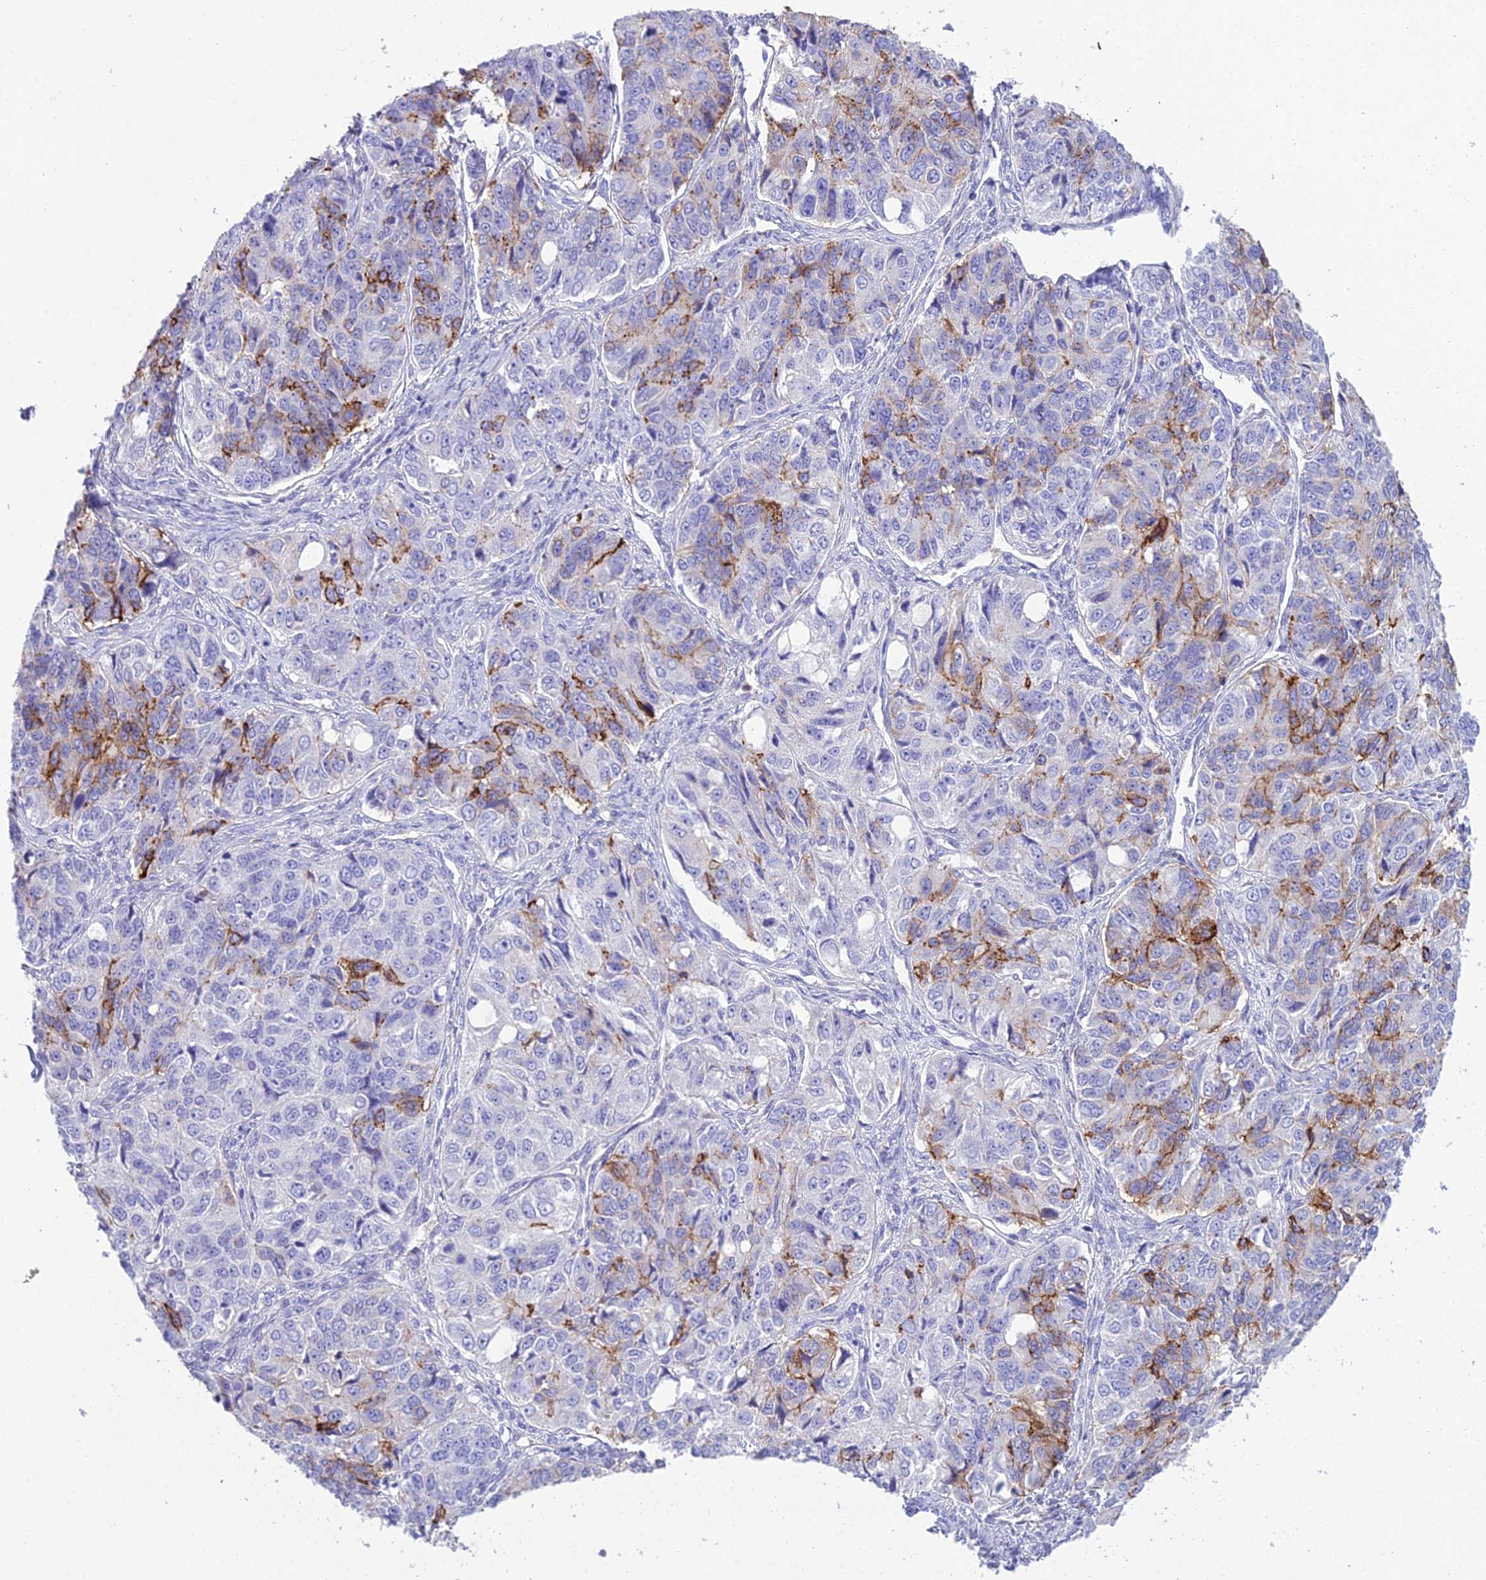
{"staining": {"intensity": "strong", "quantity": "<25%", "location": "cytoplasmic/membranous"}, "tissue": "ovarian cancer", "cell_type": "Tumor cells", "image_type": "cancer", "snomed": [{"axis": "morphology", "description": "Carcinoma, endometroid"}, {"axis": "topography", "description": "Ovary"}], "caption": "Immunohistochemistry (IHC) photomicrograph of neoplastic tissue: human endometroid carcinoma (ovarian) stained using immunohistochemistry (IHC) displays medium levels of strong protein expression localized specifically in the cytoplasmic/membranous of tumor cells, appearing as a cytoplasmic/membranous brown color.", "gene": "OR1Q1", "patient": {"sex": "female", "age": 51}}